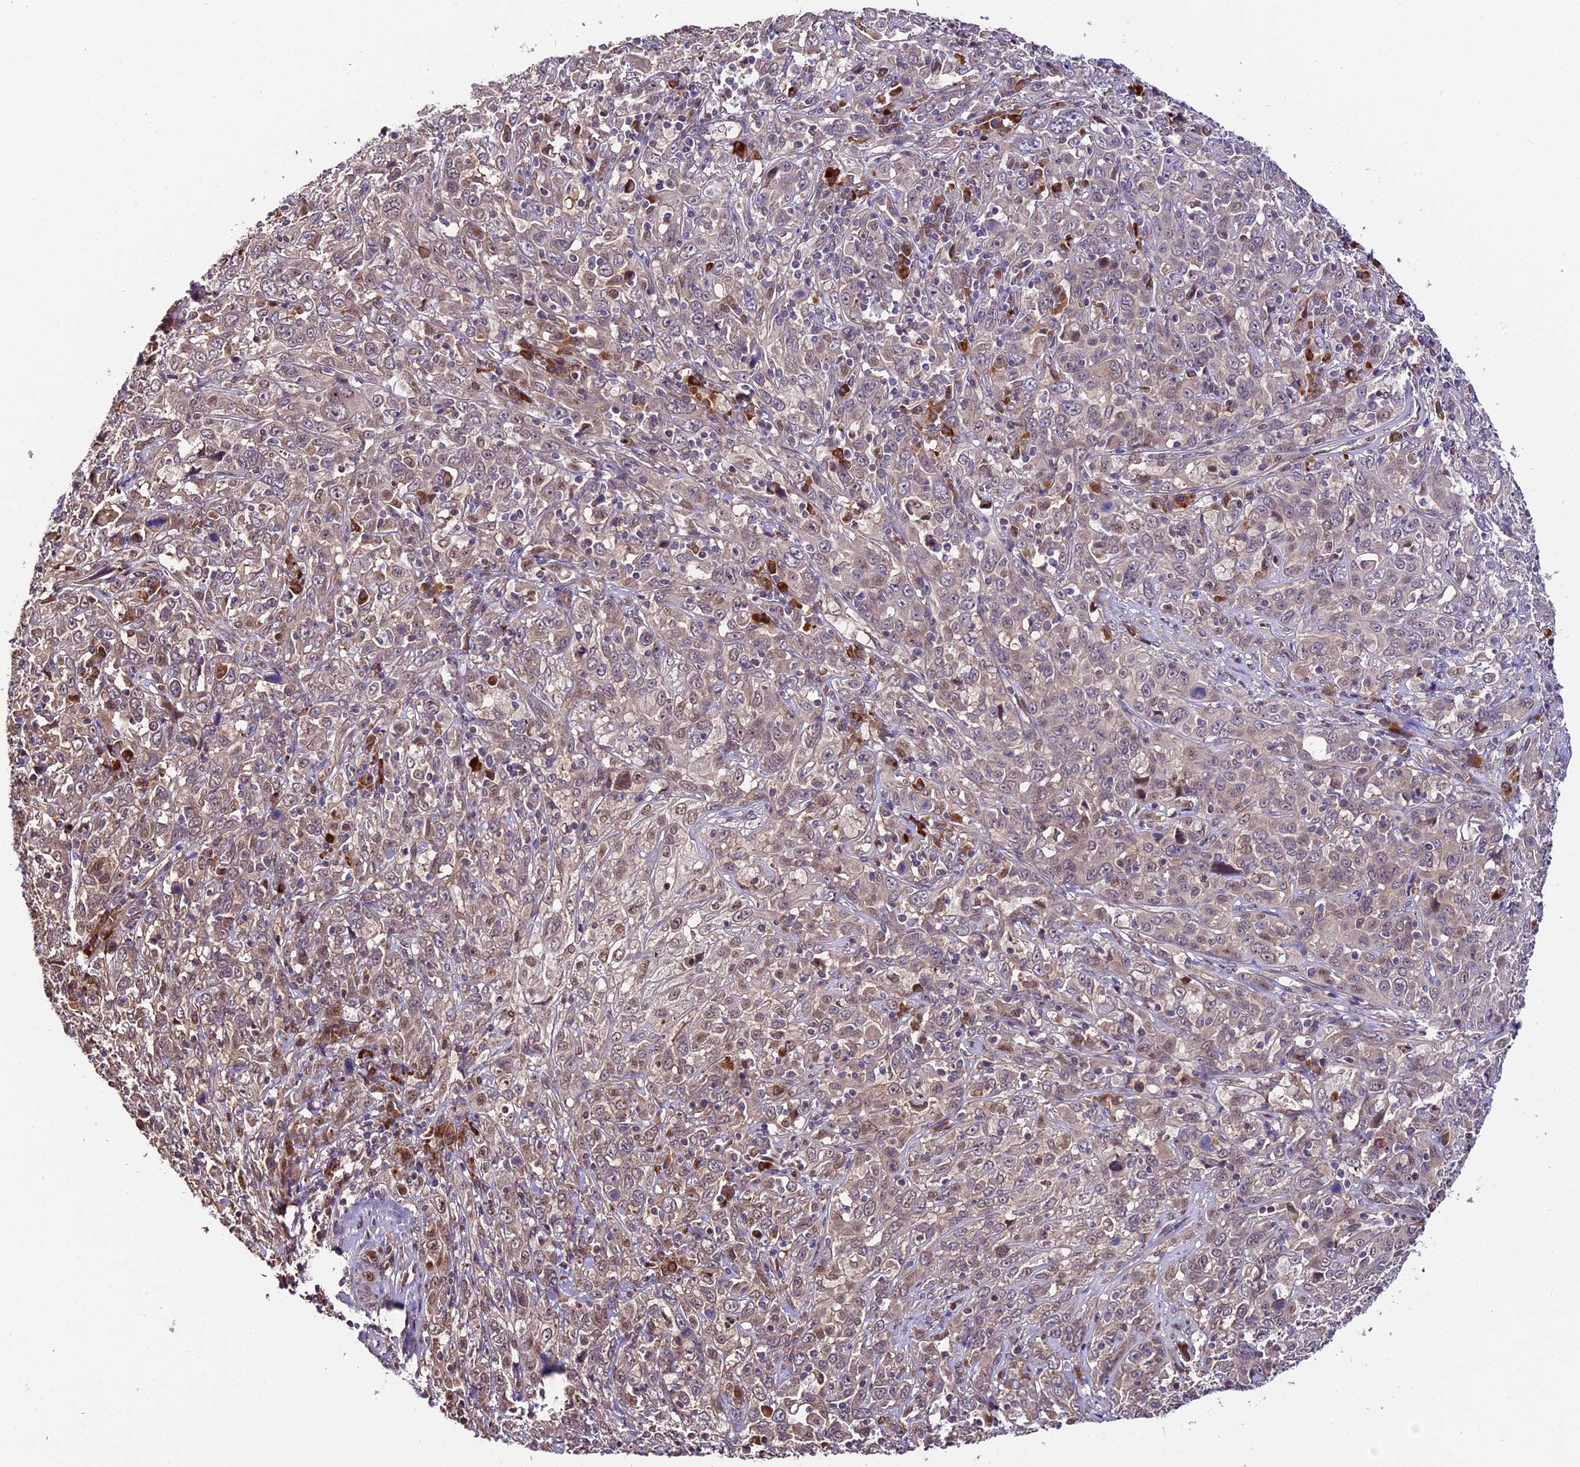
{"staining": {"intensity": "weak", "quantity": "<25%", "location": "nuclear"}, "tissue": "cervical cancer", "cell_type": "Tumor cells", "image_type": "cancer", "snomed": [{"axis": "morphology", "description": "Squamous cell carcinoma, NOS"}, {"axis": "topography", "description": "Cervix"}], "caption": "DAB (3,3'-diaminobenzidine) immunohistochemical staining of human cervical cancer (squamous cell carcinoma) reveals no significant expression in tumor cells.", "gene": "HERPUD1", "patient": {"sex": "female", "age": 46}}